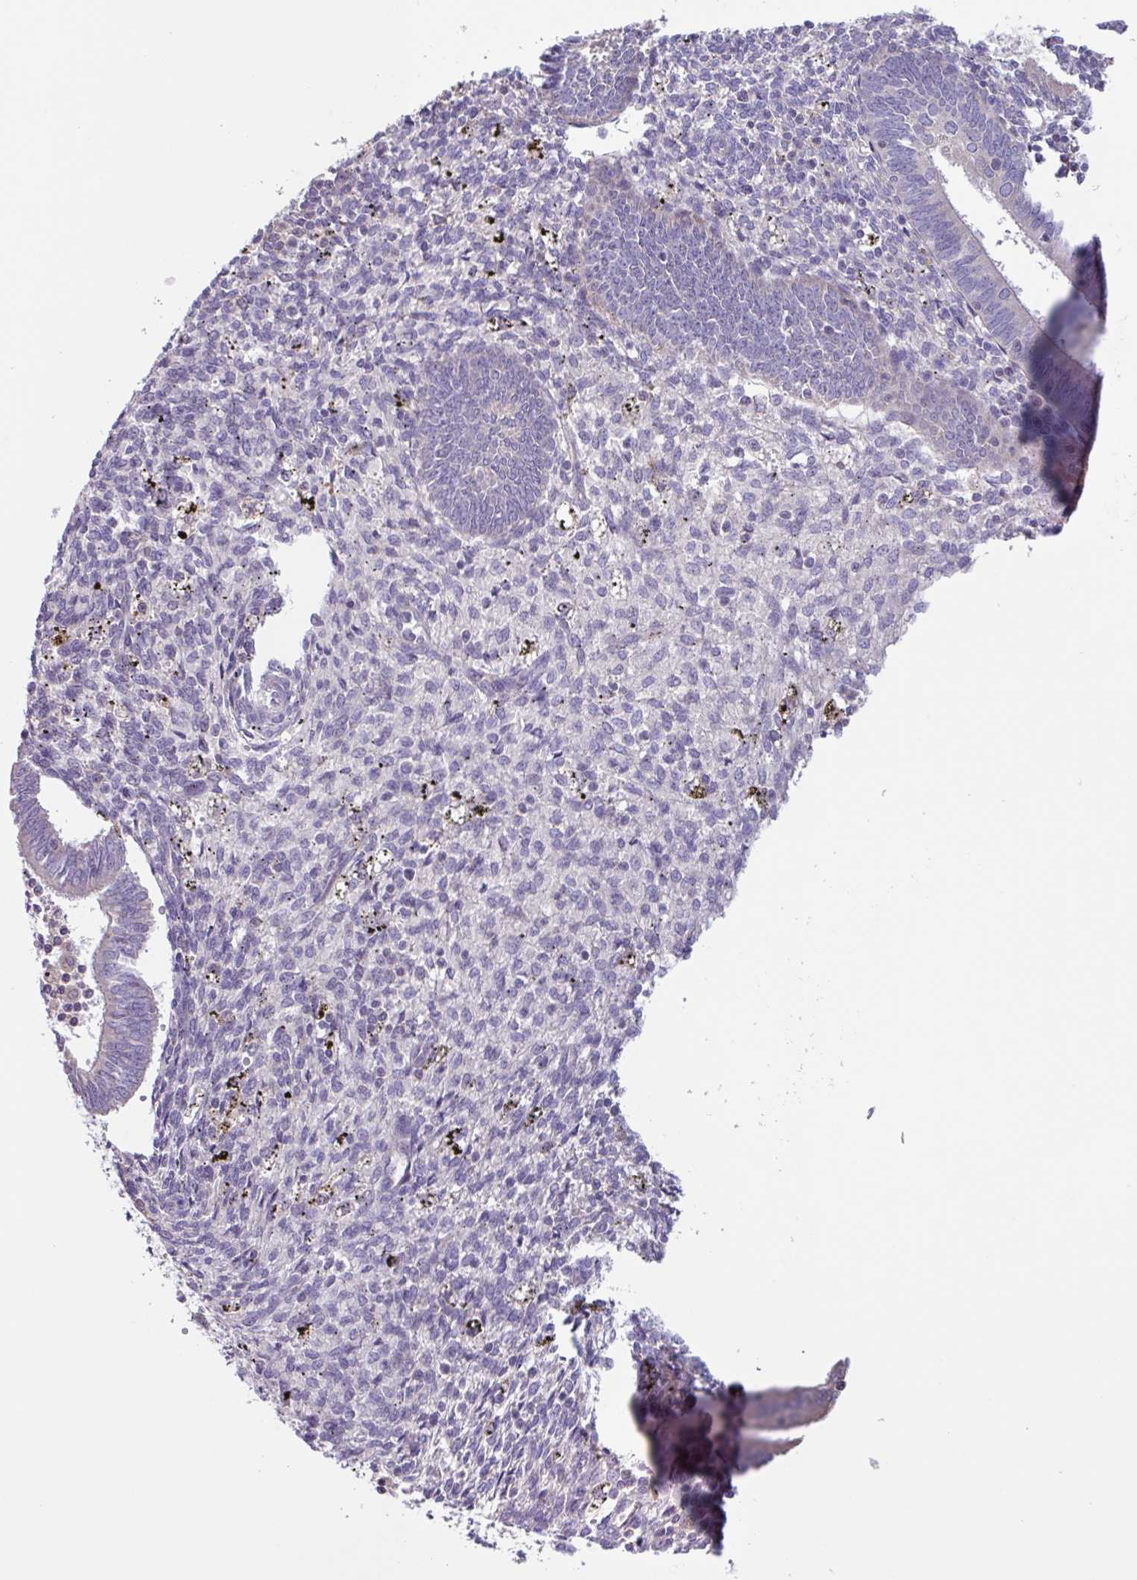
{"staining": {"intensity": "negative", "quantity": "none", "location": "none"}, "tissue": "endometrium", "cell_type": "Cells in endometrial stroma", "image_type": "normal", "snomed": [{"axis": "morphology", "description": "Normal tissue, NOS"}, {"axis": "topography", "description": "Endometrium"}], "caption": "DAB immunohistochemical staining of unremarkable human endometrium shows no significant staining in cells in endometrial stroma. (DAB immunohistochemistry (IHC) with hematoxylin counter stain).", "gene": "SFTPB", "patient": {"sex": "female", "age": 41}}